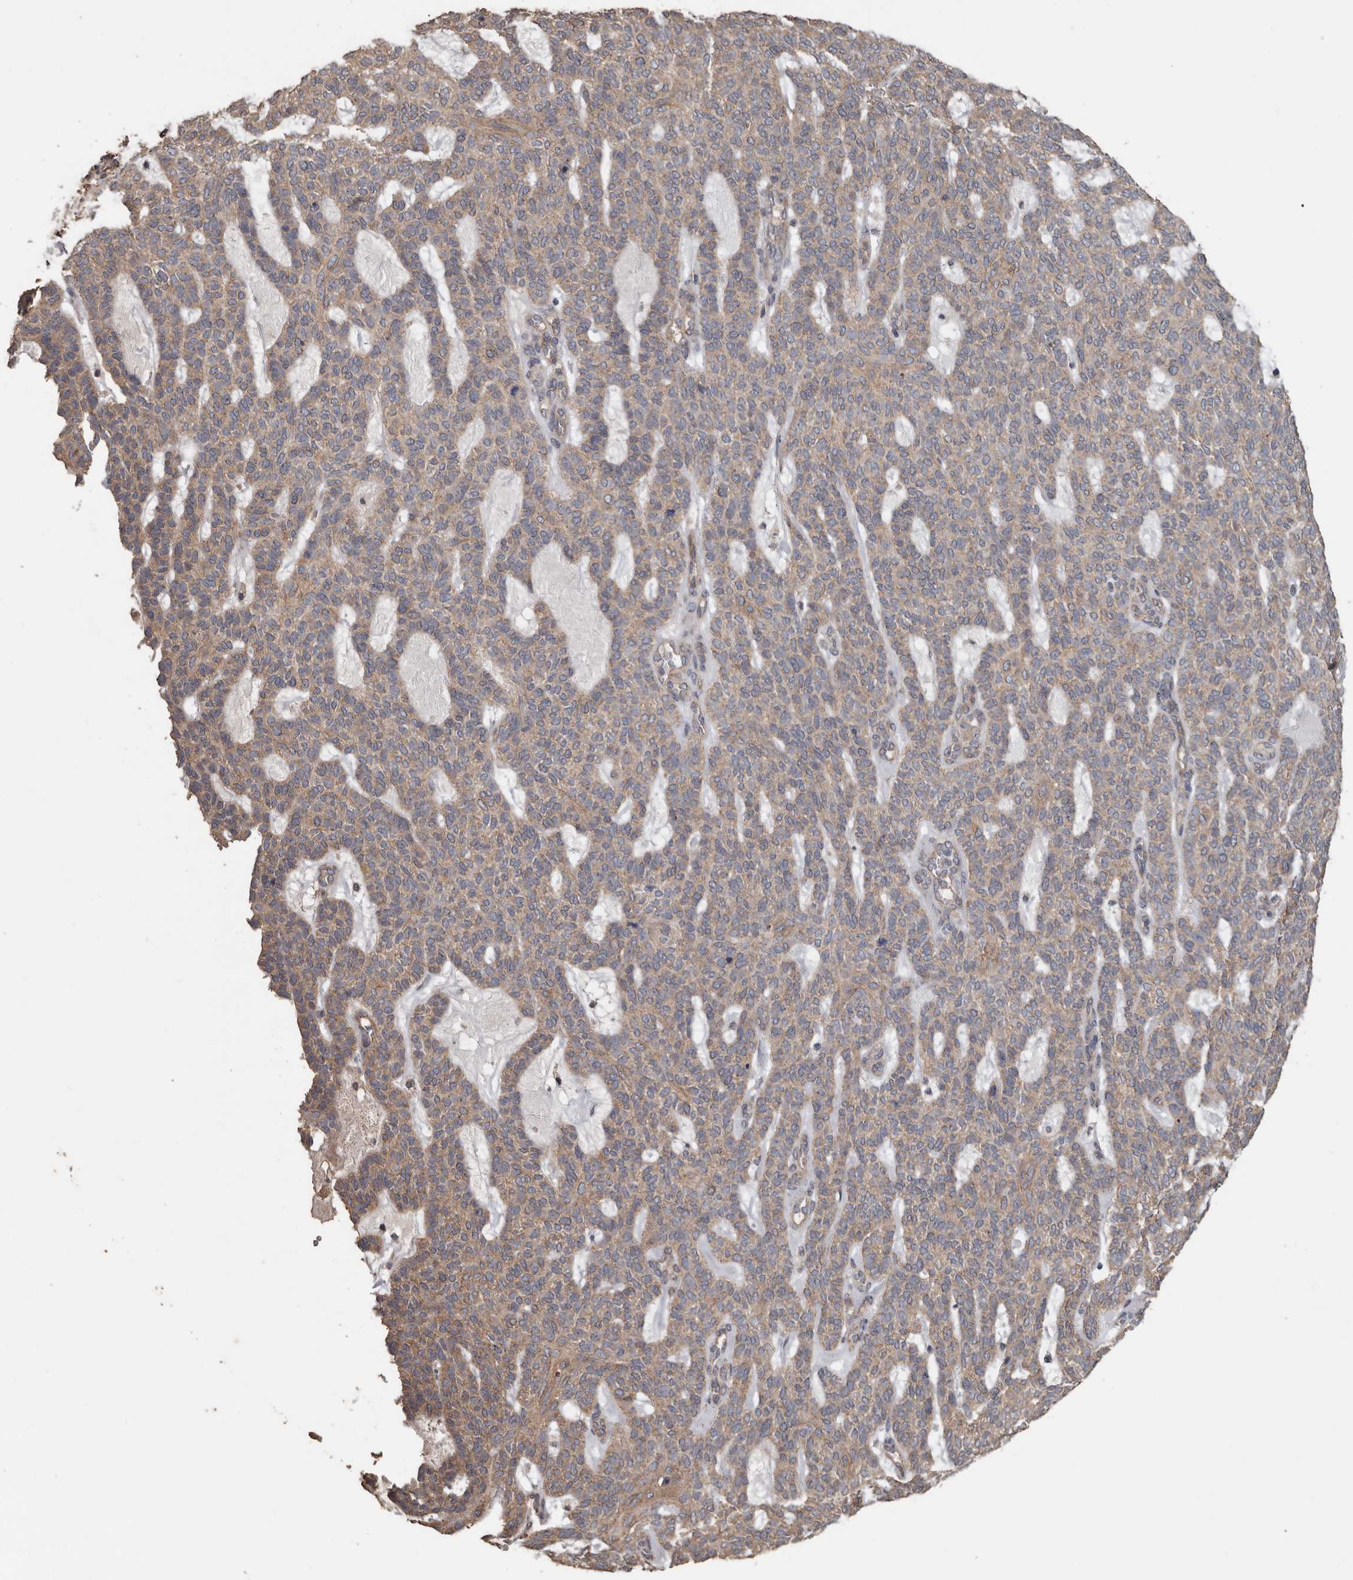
{"staining": {"intensity": "weak", "quantity": "25%-75%", "location": "cytoplasmic/membranous"}, "tissue": "skin cancer", "cell_type": "Tumor cells", "image_type": "cancer", "snomed": [{"axis": "morphology", "description": "Squamous cell carcinoma, NOS"}, {"axis": "topography", "description": "Skin"}], "caption": "Immunohistochemical staining of human skin cancer reveals weak cytoplasmic/membranous protein positivity in about 25%-75% of tumor cells.", "gene": "HYAL4", "patient": {"sex": "female", "age": 90}}